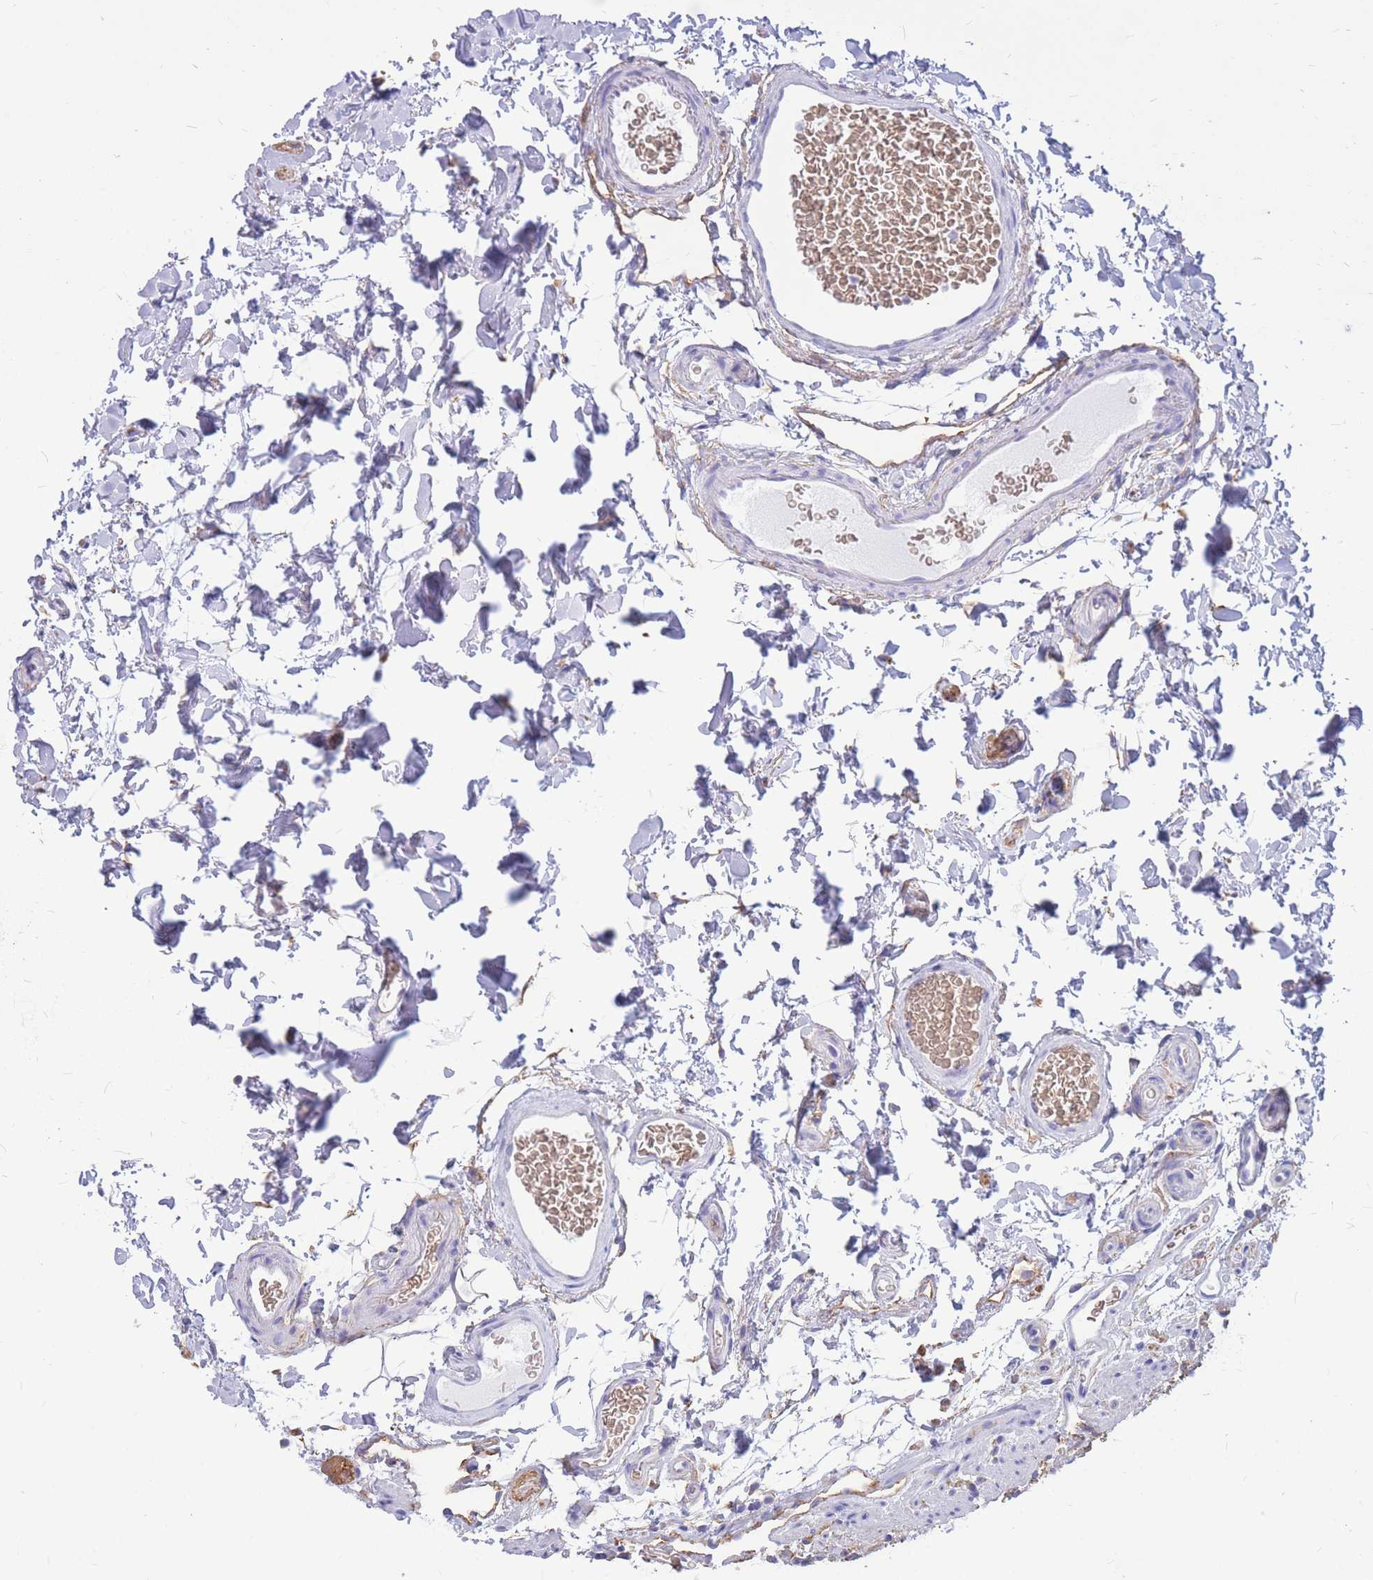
{"staining": {"intensity": "negative", "quantity": "none", "location": "none"}, "tissue": "colon", "cell_type": "Endothelial cells", "image_type": "normal", "snomed": [{"axis": "morphology", "description": "Normal tissue, NOS"}, {"axis": "topography", "description": "Colon"}], "caption": "IHC photomicrograph of normal colon: human colon stained with DAB displays no significant protein positivity in endothelial cells.", "gene": "ADD2", "patient": {"sex": "female", "age": 82}}